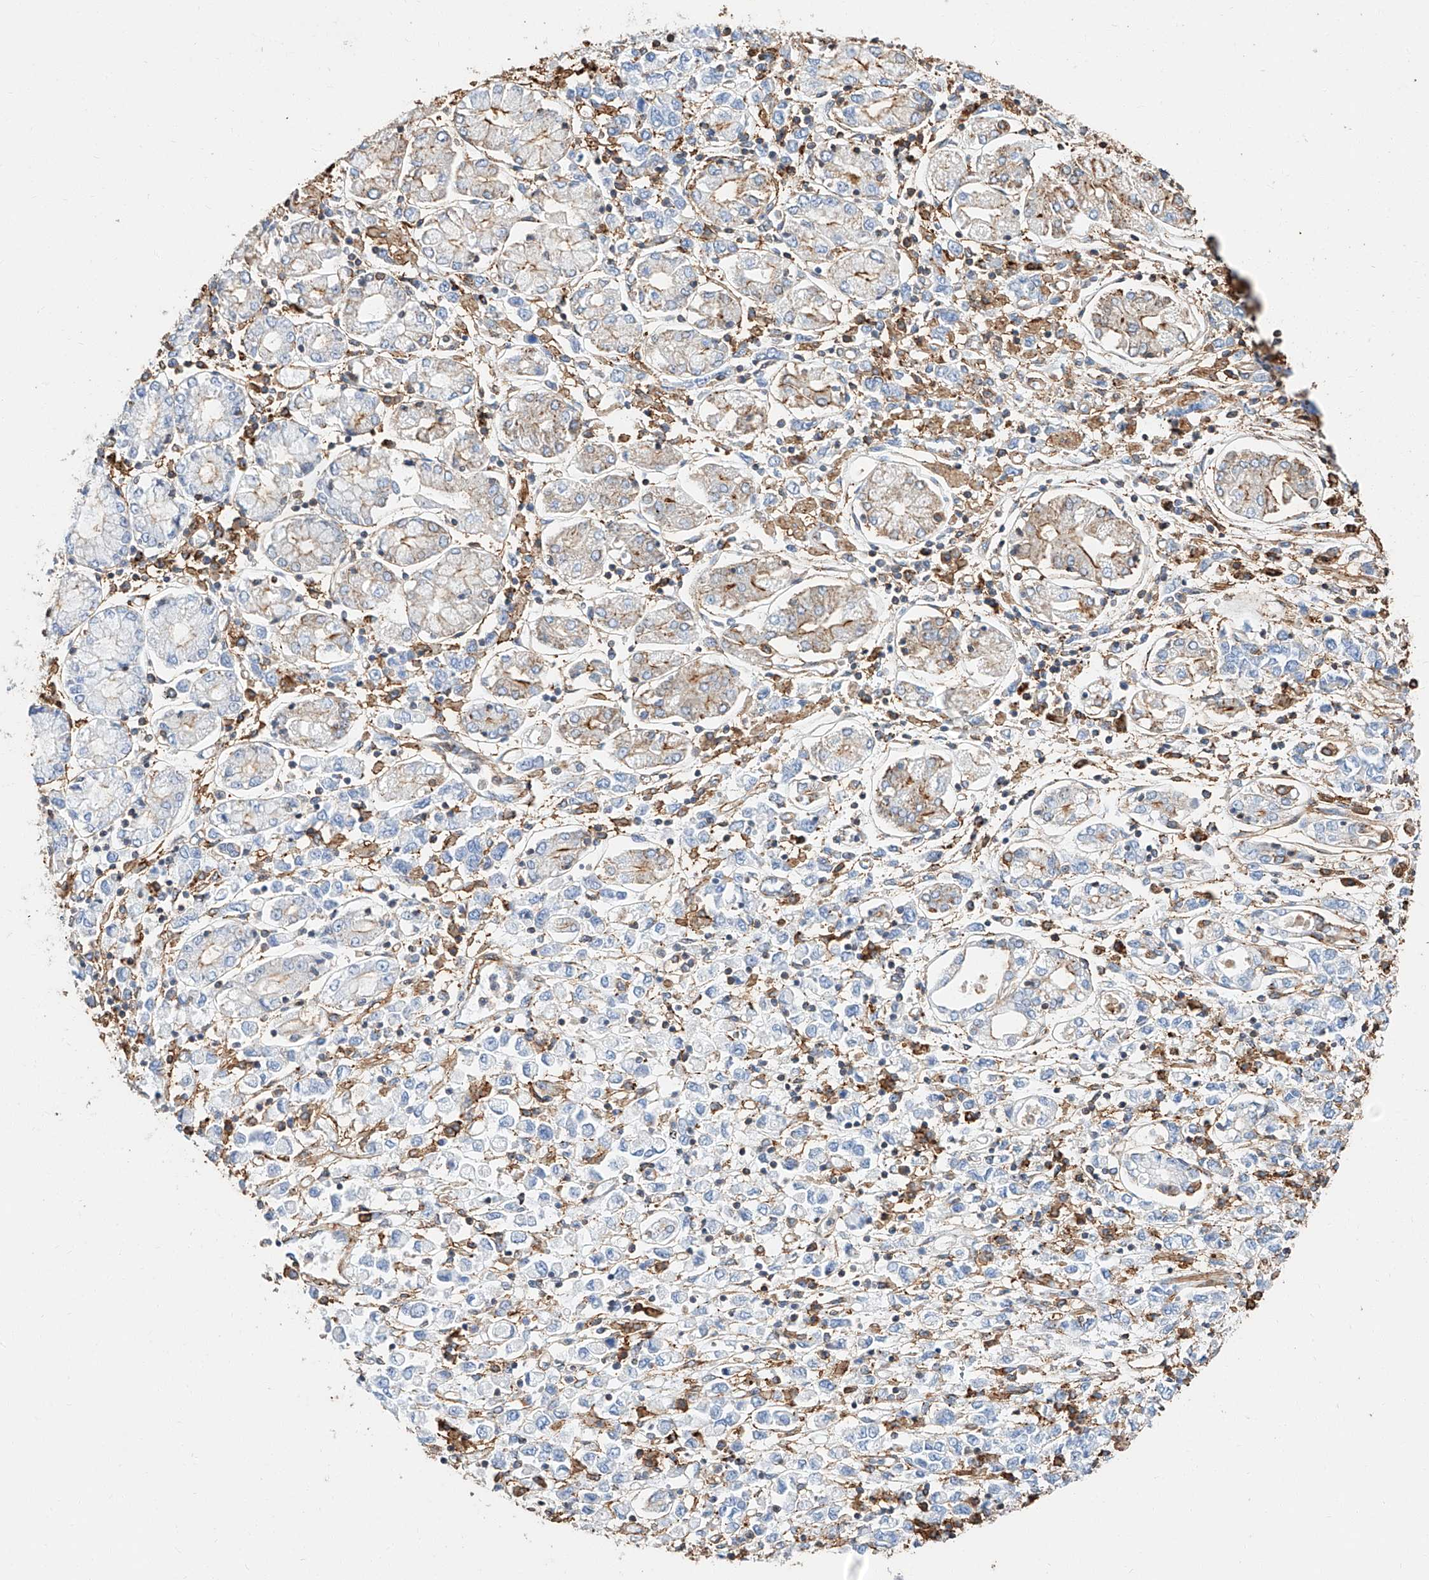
{"staining": {"intensity": "negative", "quantity": "none", "location": "none"}, "tissue": "stomach cancer", "cell_type": "Tumor cells", "image_type": "cancer", "snomed": [{"axis": "morphology", "description": "Adenocarcinoma, NOS"}, {"axis": "topography", "description": "Stomach"}], "caption": "Immunohistochemistry of human adenocarcinoma (stomach) exhibits no positivity in tumor cells. The staining was performed using DAB to visualize the protein expression in brown, while the nuclei were stained in blue with hematoxylin (Magnification: 20x).", "gene": "WFS1", "patient": {"sex": "female", "age": 76}}